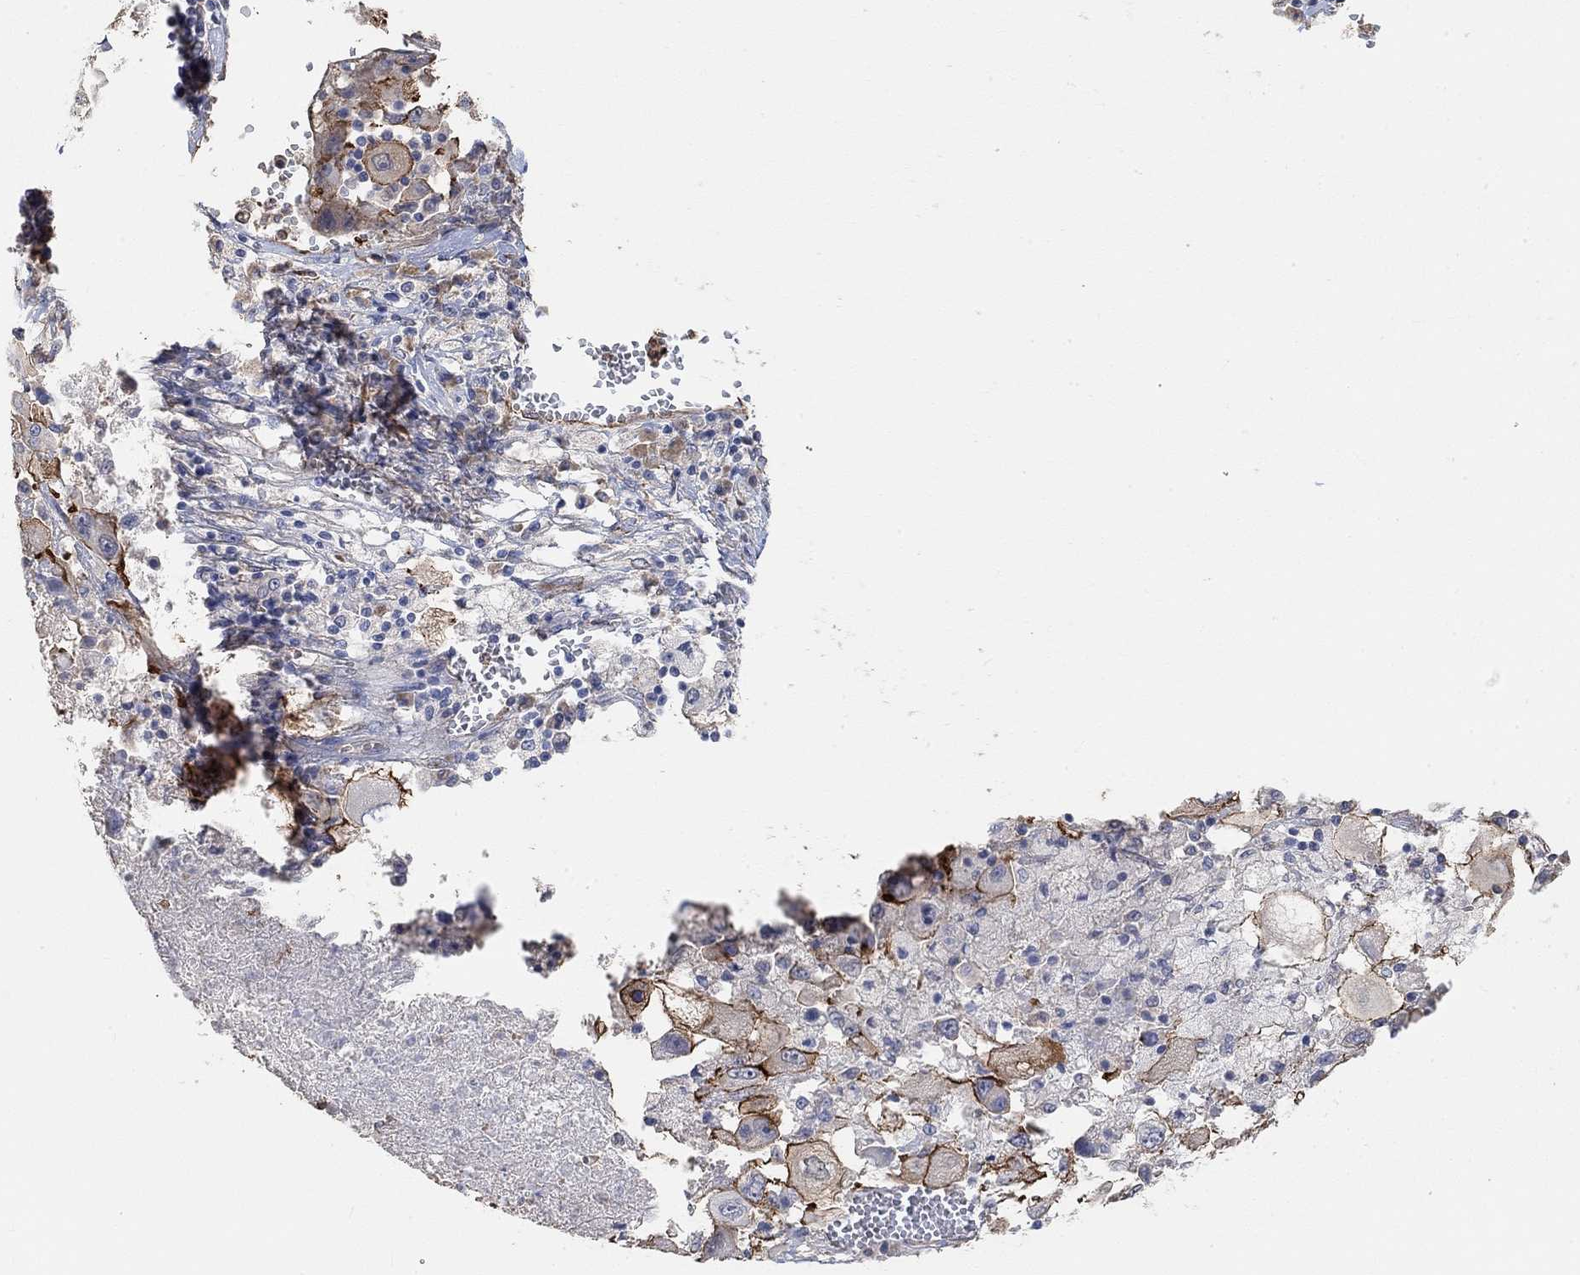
{"staining": {"intensity": "strong", "quantity": "<25%", "location": "cytoplasmic/membranous"}, "tissue": "melanoma", "cell_type": "Tumor cells", "image_type": "cancer", "snomed": [{"axis": "morphology", "description": "Malignant melanoma, Metastatic site"}, {"axis": "topography", "description": "Soft tissue"}], "caption": "A medium amount of strong cytoplasmic/membranous positivity is identified in approximately <25% of tumor cells in malignant melanoma (metastatic site) tissue.", "gene": "SYT16", "patient": {"sex": "male", "age": 50}}